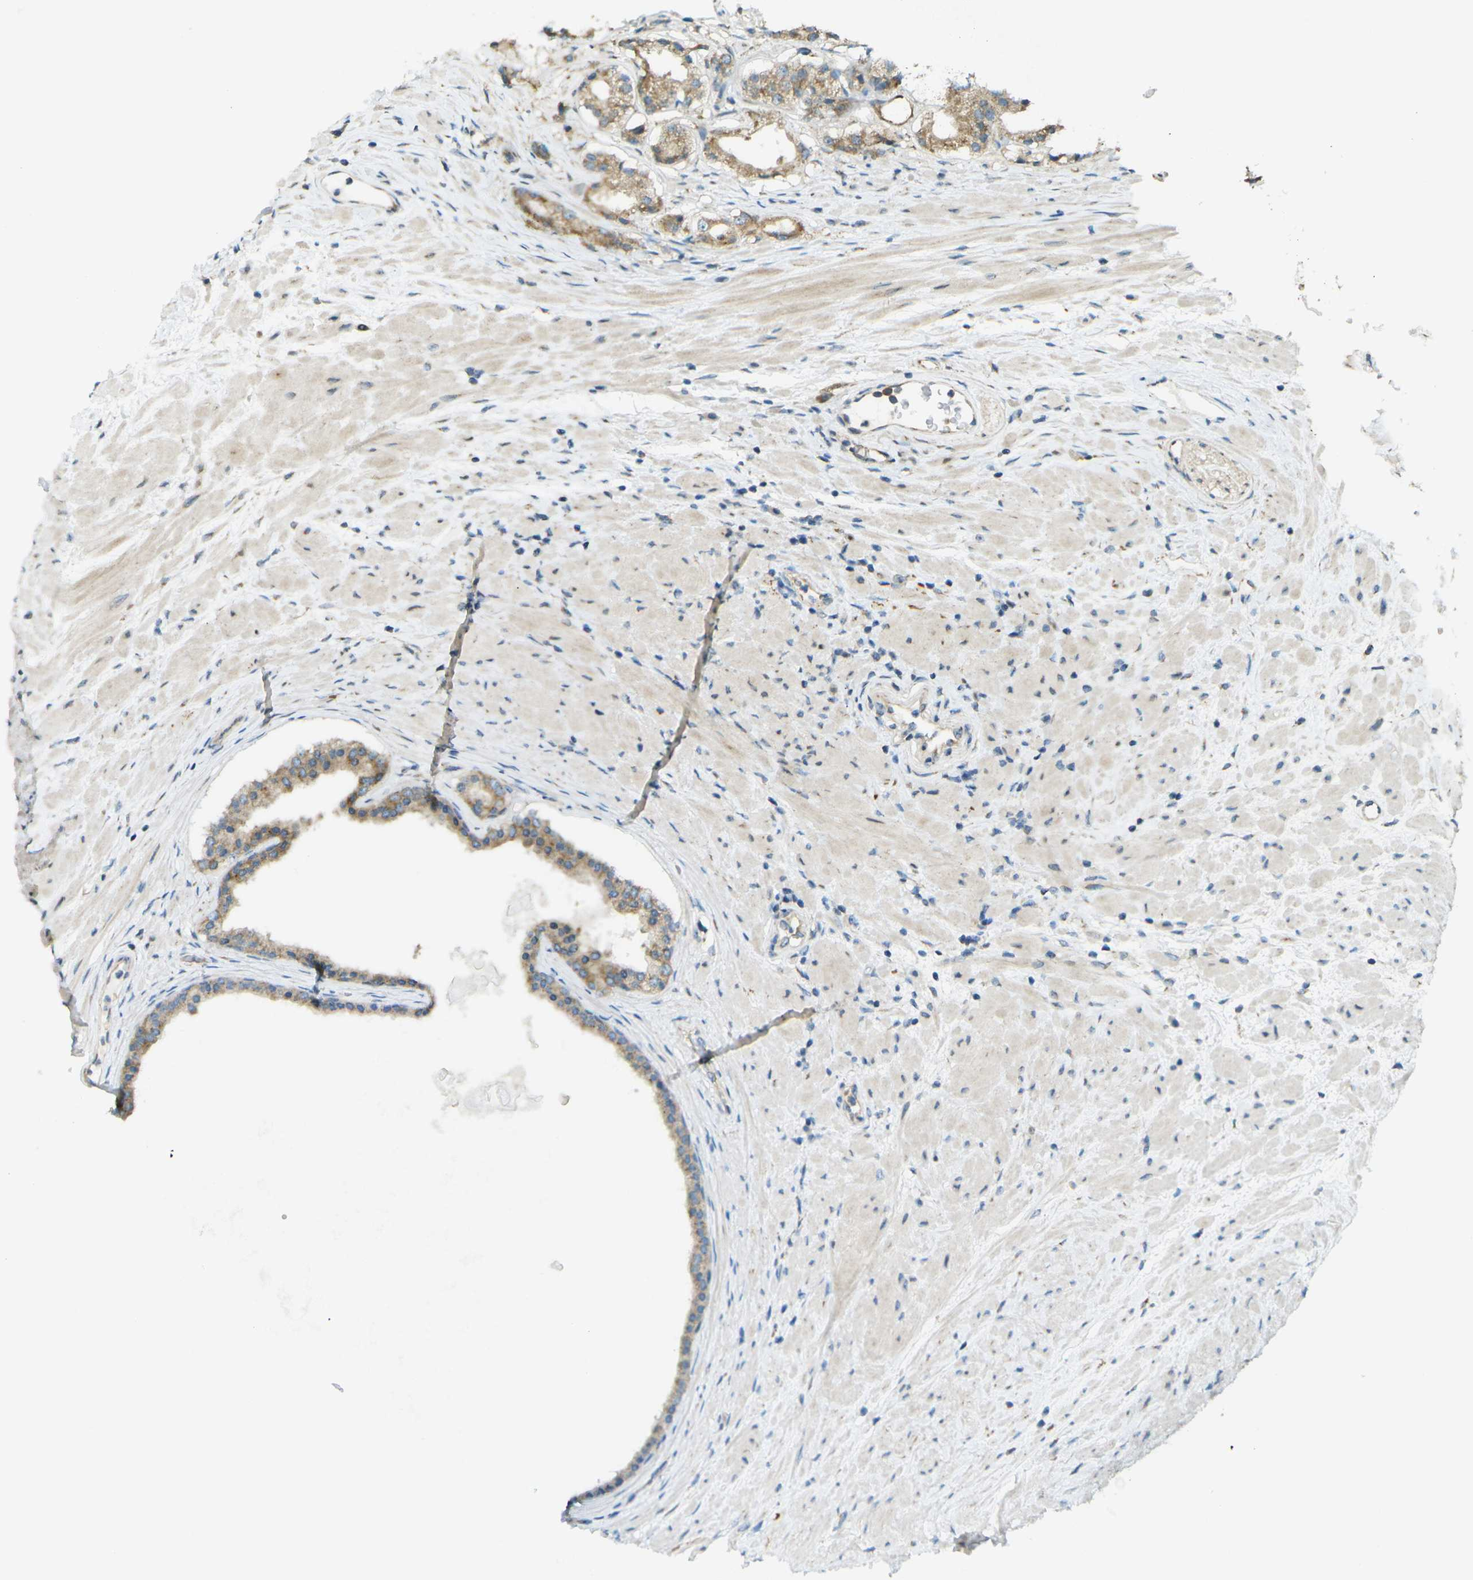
{"staining": {"intensity": "weak", "quantity": "25%-75%", "location": "cytoplasmic/membranous"}, "tissue": "prostate cancer", "cell_type": "Tumor cells", "image_type": "cancer", "snomed": [{"axis": "morphology", "description": "Adenocarcinoma, Low grade"}, {"axis": "topography", "description": "Prostate"}], "caption": "Prostate adenocarcinoma (low-grade) stained with a brown dye shows weak cytoplasmic/membranous positive expression in approximately 25%-75% of tumor cells.", "gene": "CCDC186", "patient": {"sex": "male", "age": 63}}